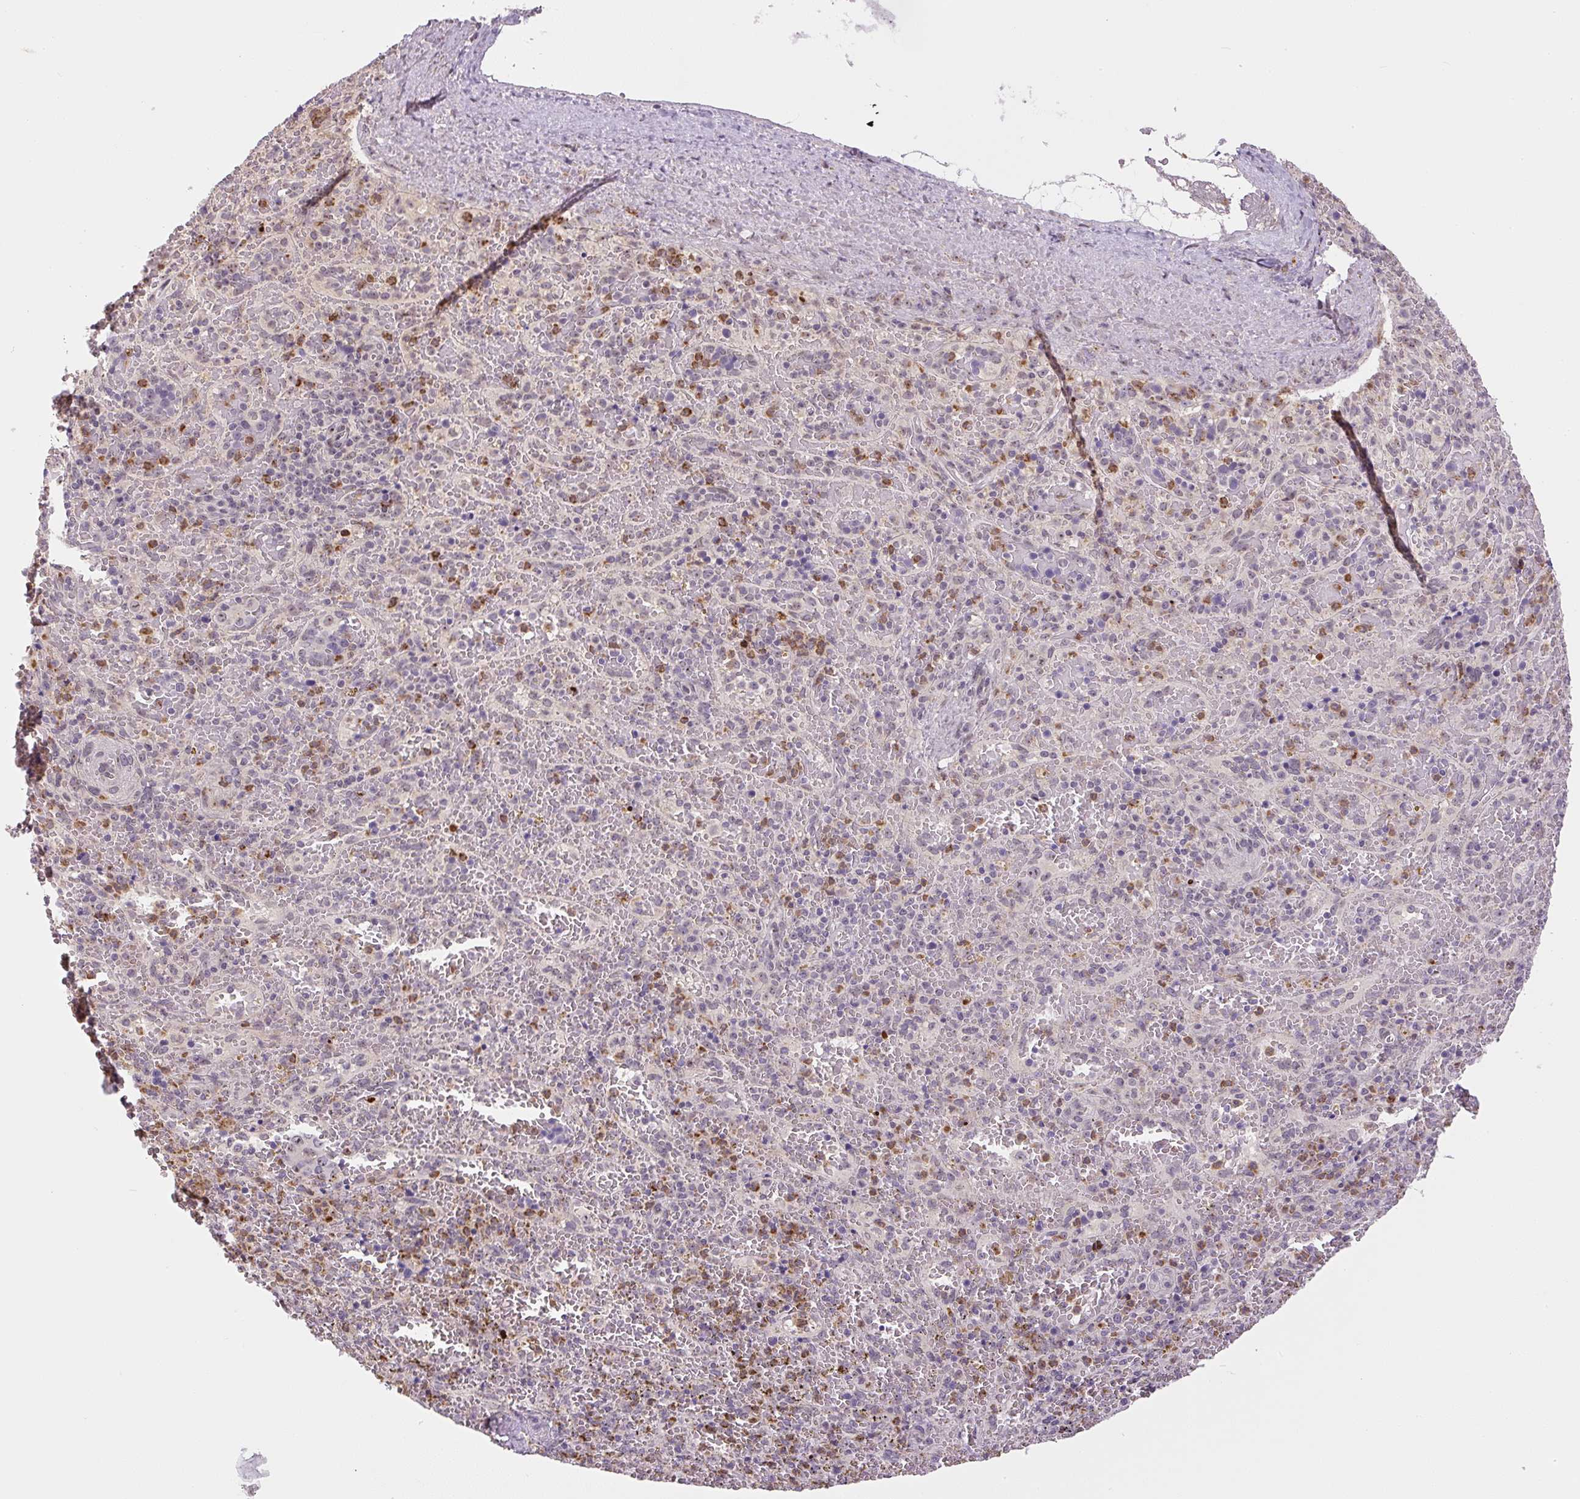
{"staining": {"intensity": "negative", "quantity": "none", "location": "none"}, "tissue": "spleen", "cell_type": "Cells in red pulp", "image_type": "normal", "snomed": [{"axis": "morphology", "description": "Normal tissue, NOS"}, {"axis": "topography", "description": "Spleen"}], "caption": "A histopathology image of human spleen is negative for staining in cells in red pulp. (Brightfield microscopy of DAB immunohistochemistry at high magnification).", "gene": "SGF29", "patient": {"sex": "female", "age": 50}}